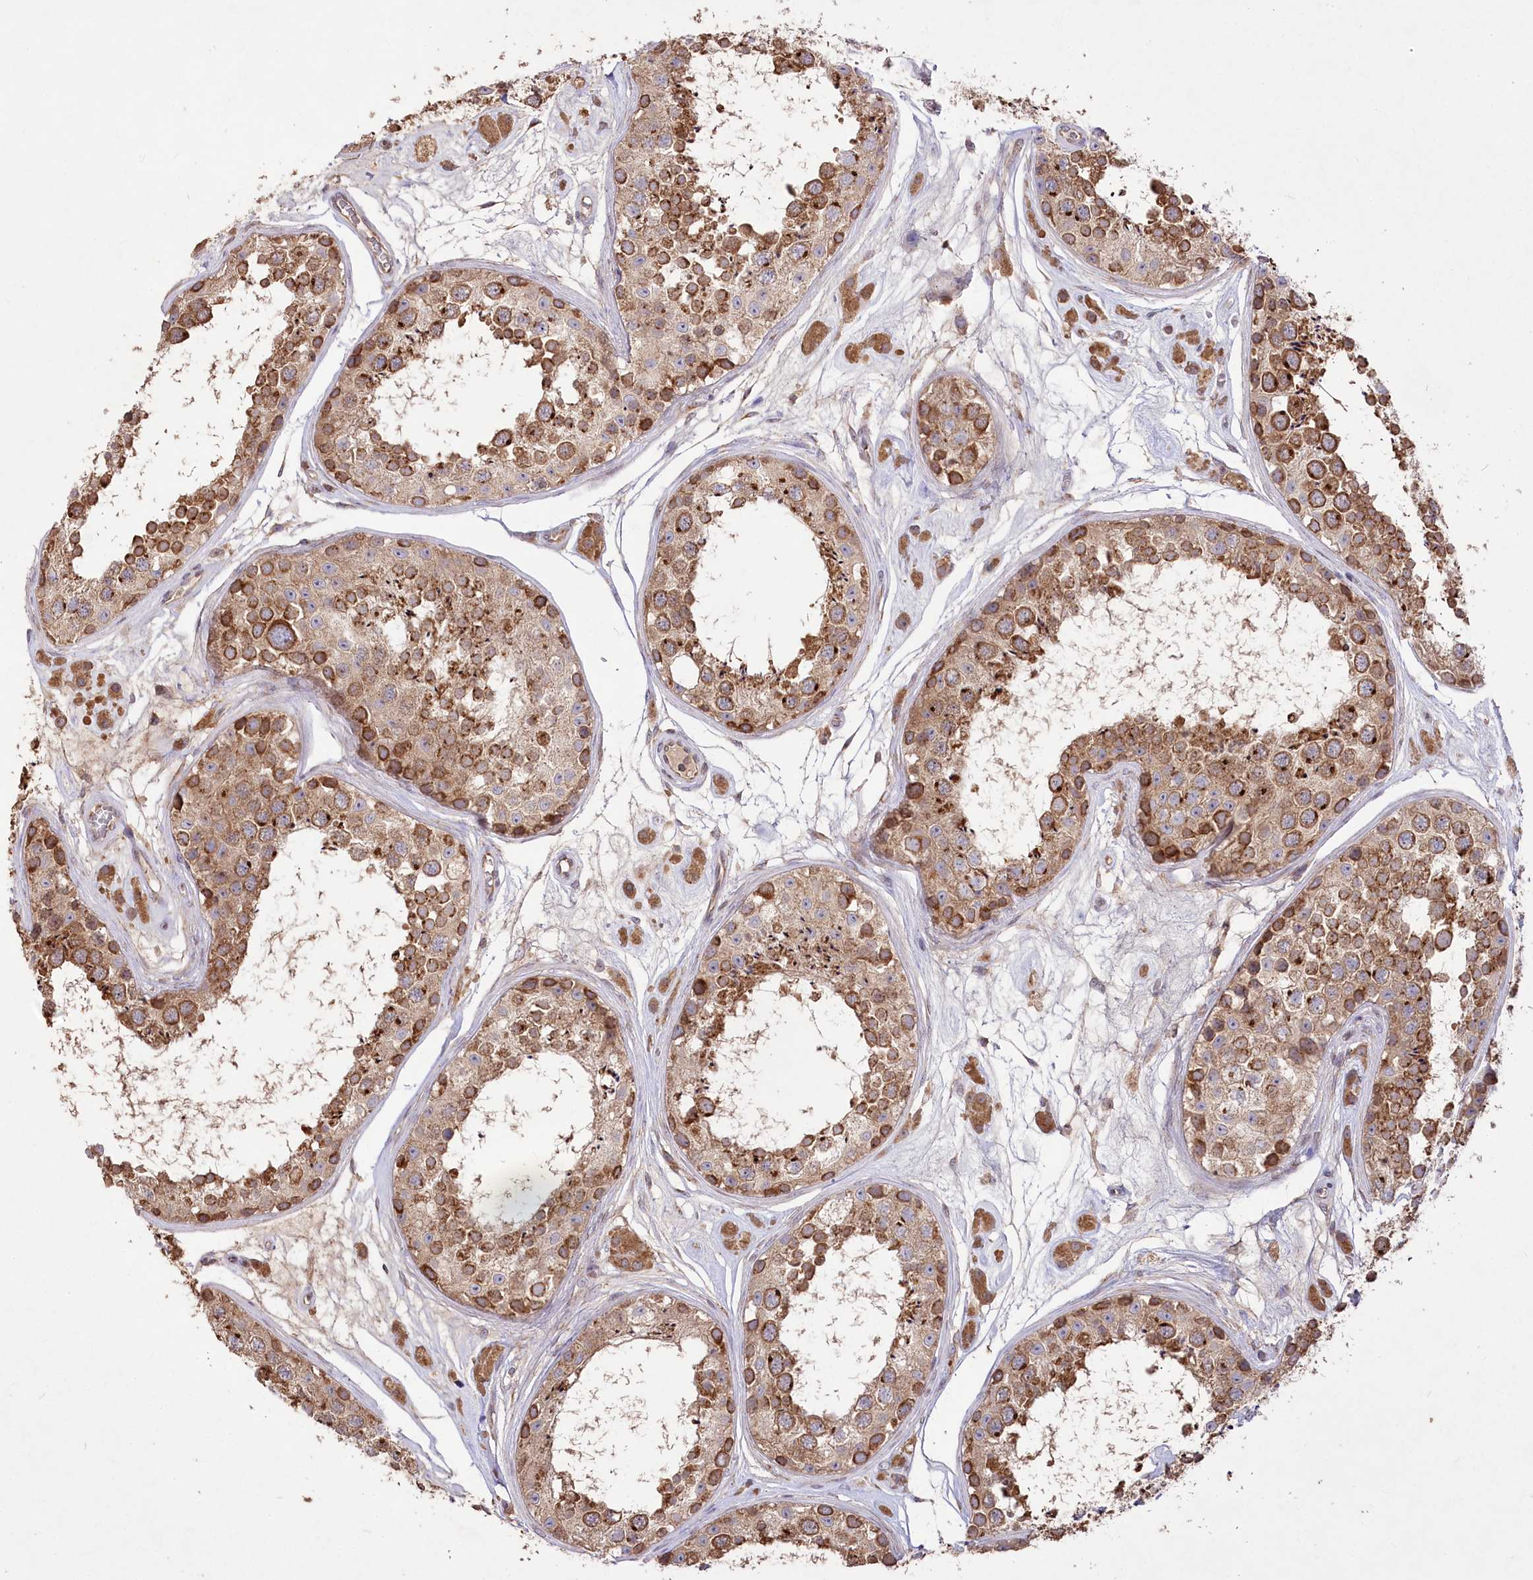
{"staining": {"intensity": "strong", "quantity": "25%-75%", "location": "cytoplasmic/membranous"}, "tissue": "testis", "cell_type": "Cells in seminiferous ducts", "image_type": "normal", "snomed": [{"axis": "morphology", "description": "Normal tissue, NOS"}, {"axis": "topography", "description": "Testis"}], "caption": "IHC (DAB (3,3'-diaminobenzidine)) staining of benign human testis shows strong cytoplasmic/membranous protein expression in approximately 25%-75% of cells in seminiferous ducts.", "gene": "STT3B", "patient": {"sex": "male", "age": 25}}